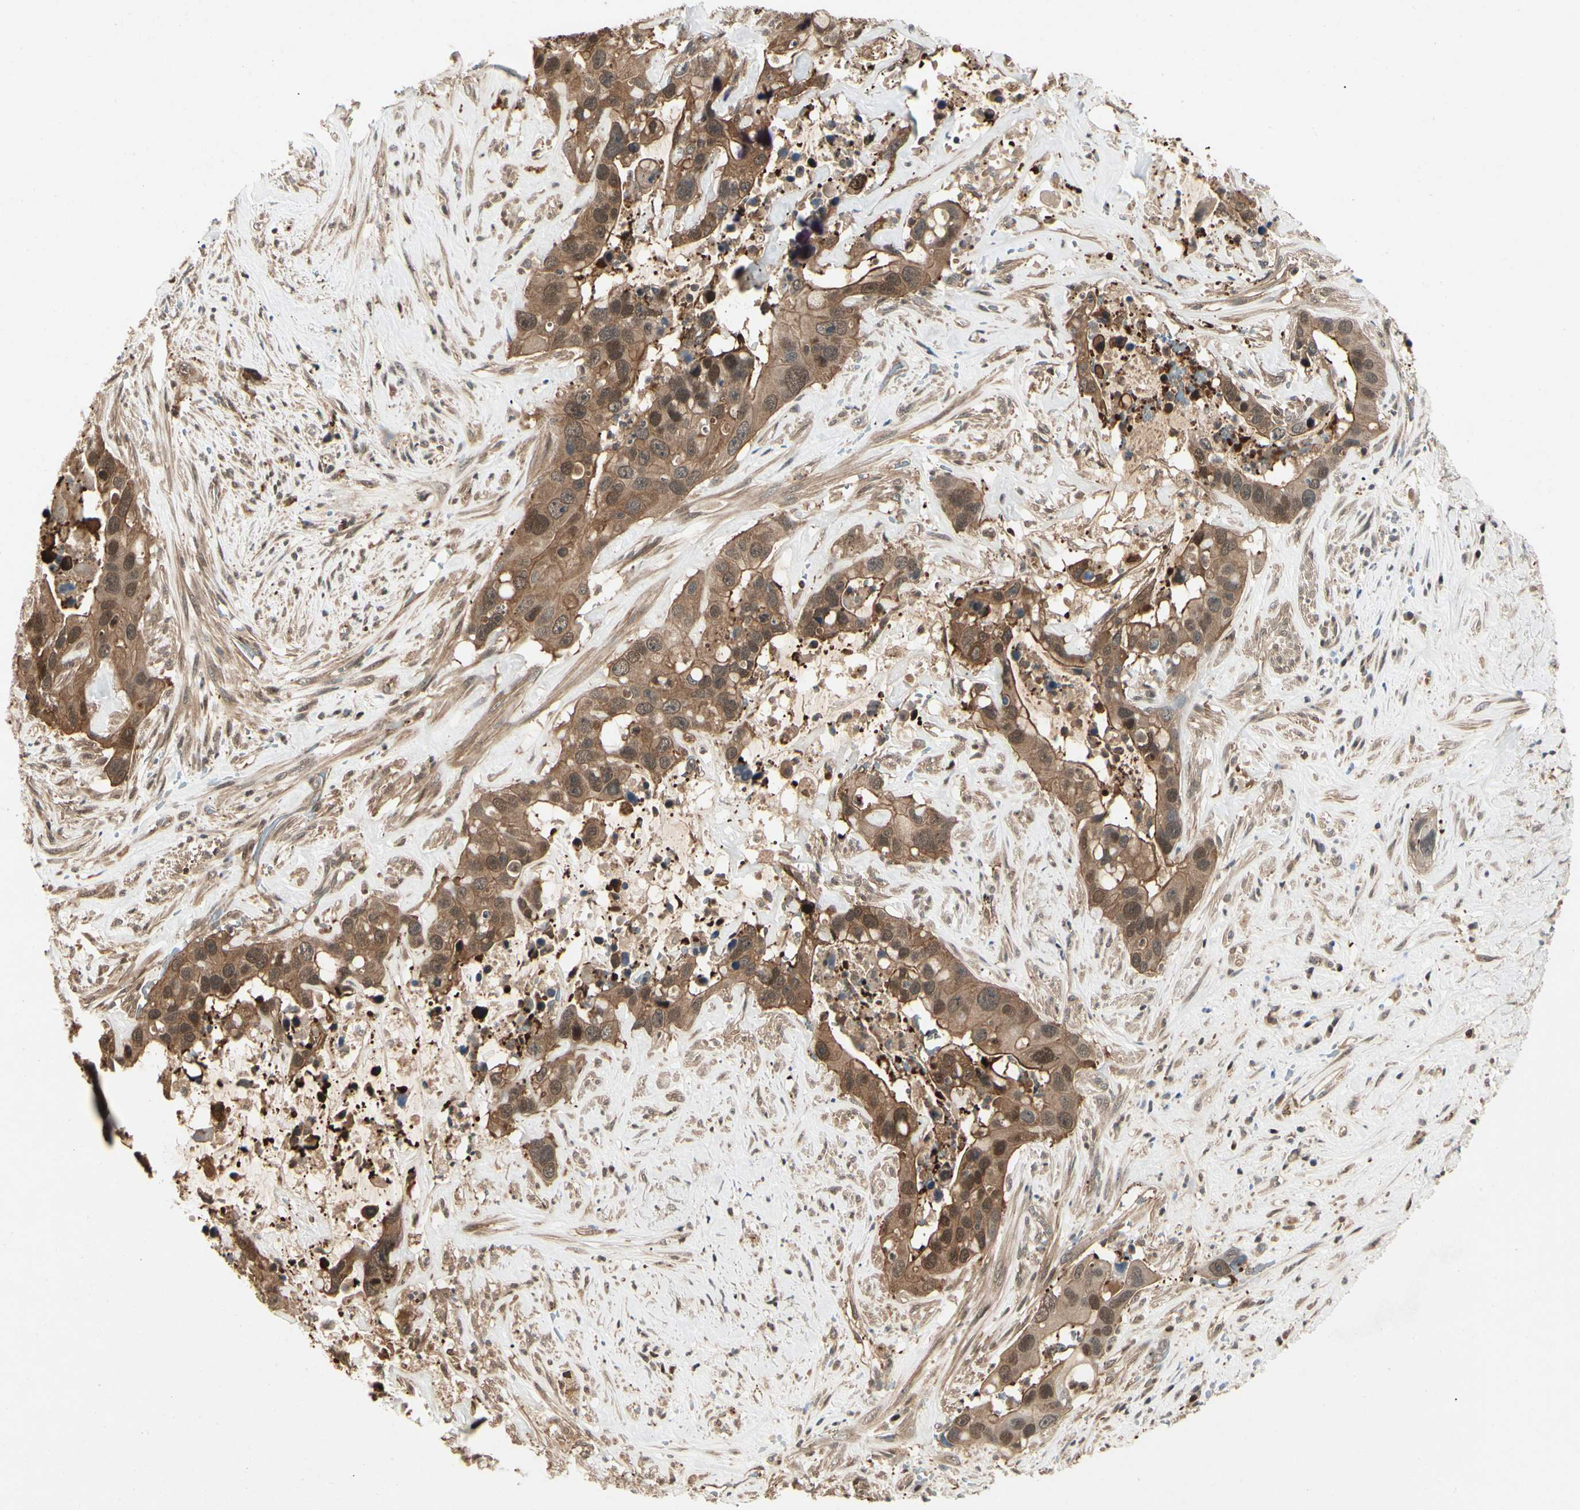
{"staining": {"intensity": "weak", "quantity": ">75%", "location": "cytoplasmic/membranous,nuclear"}, "tissue": "liver cancer", "cell_type": "Tumor cells", "image_type": "cancer", "snomed": [{"axis": "morphology", "description": "Cholangiocarcinoma"}, {"axis": "topography", "description": "Liver"}], "caption": "DAB (3,3'-diaminobenzidine) immunohistochemical staining of liver cancer (cholangiocarcinoma) displays weak cytoplasmic/membranous and nuclear protein positivity in approximately >75% of tumor cells.", "gene": "YWHAQ", "patient": {"sex": "female", "age": 65}}